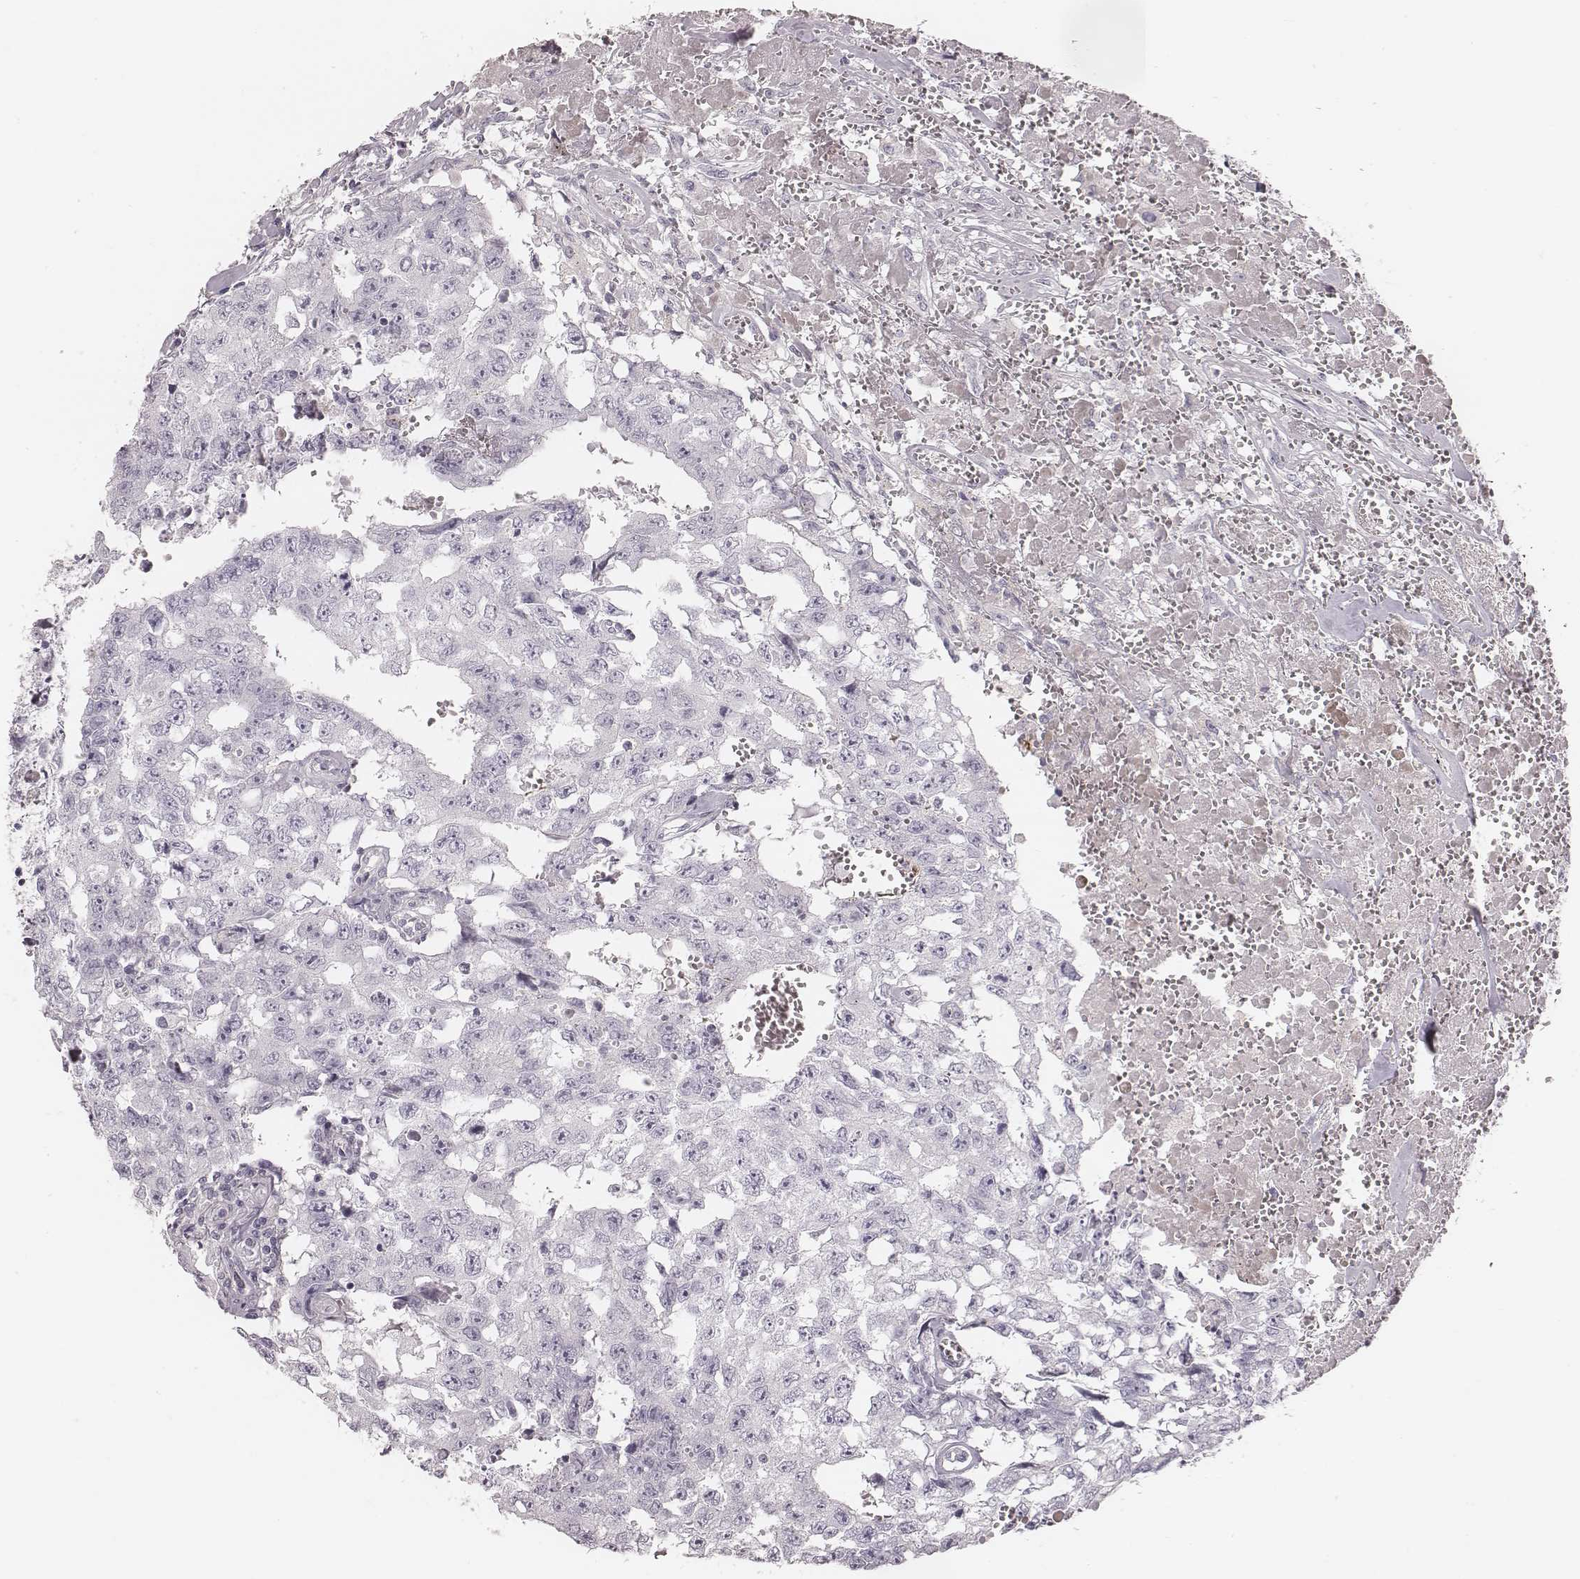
{"staining": {"intensity": "negative", "quantity": "none", "location": "none"}, "tissue": "testis cancer", "cell_type": "Tumor cells", "image_type": "cancer", "snomed": [{"axis": "morphology", "description": "Carcinoma, Embryonal, NOS"}, {"axis": "topography", "description": "Testis"}], "caption": "Immunohistochemistry histopathology image of neoplastic tissue: human embryonal carcinoma (testis) stained with DAB (3,3'-diaminobenzidine) shows no significant protein staining in tumor cells.", "gene": "S100Z", "patient": {"sex": "male", "age": 36}}